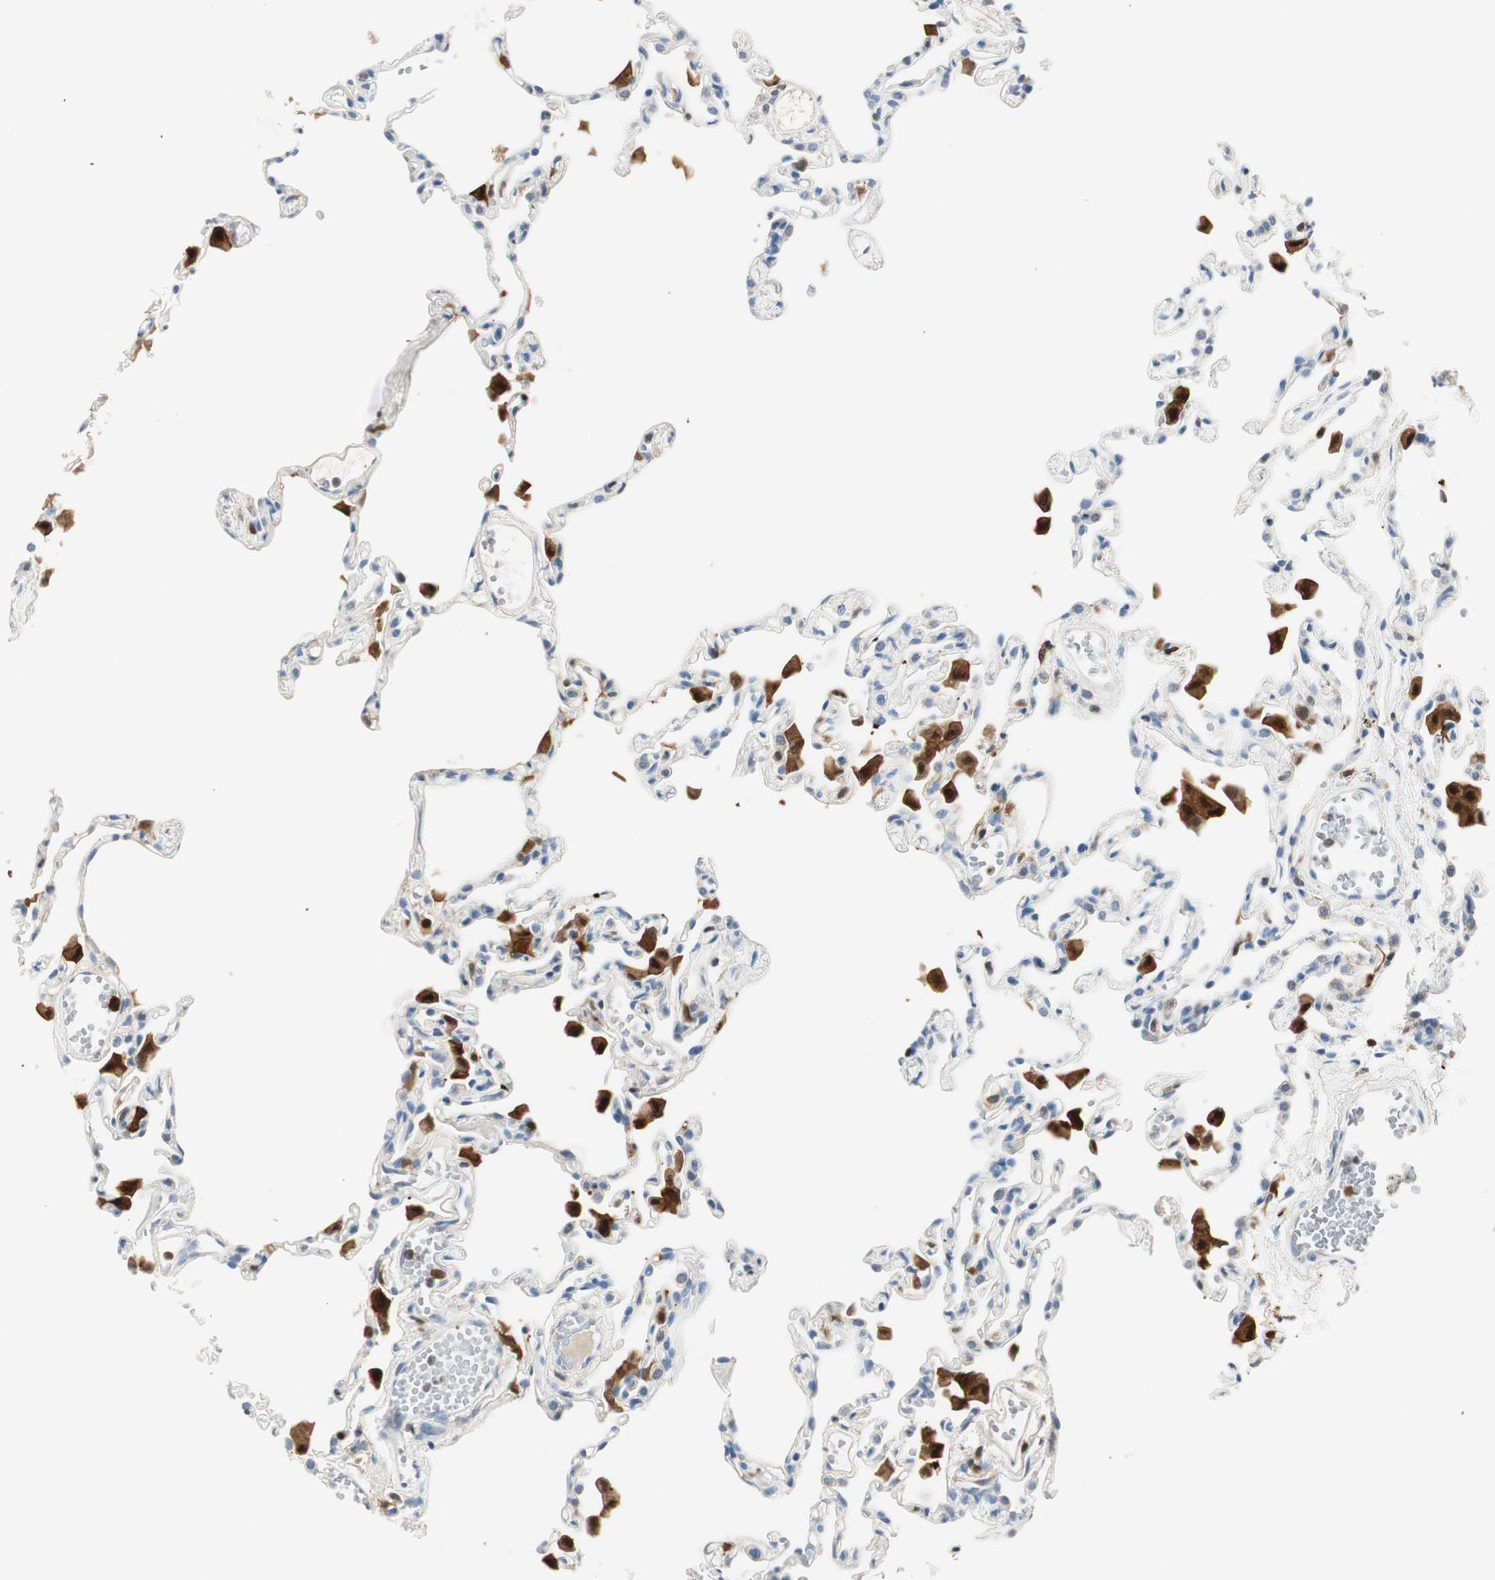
{"staining": {"intensity": "negative", "quantity": "none", "location": "none"}, "tissue": "lung", "cell_type": "Alveolar cells", "image_type": "normal", "snomed": [{"axis": "morphology", "description": "Normal tissue, NOS"}, {"axis": "topography", "description": "Lung"}], "caption": "Lung was stained to show a protein in brown. There is no significant expression in alveolar cells. Nuclei are stained in blue.", "gene": "COTL1", "patient": {"sex": "female", "age": 49}}